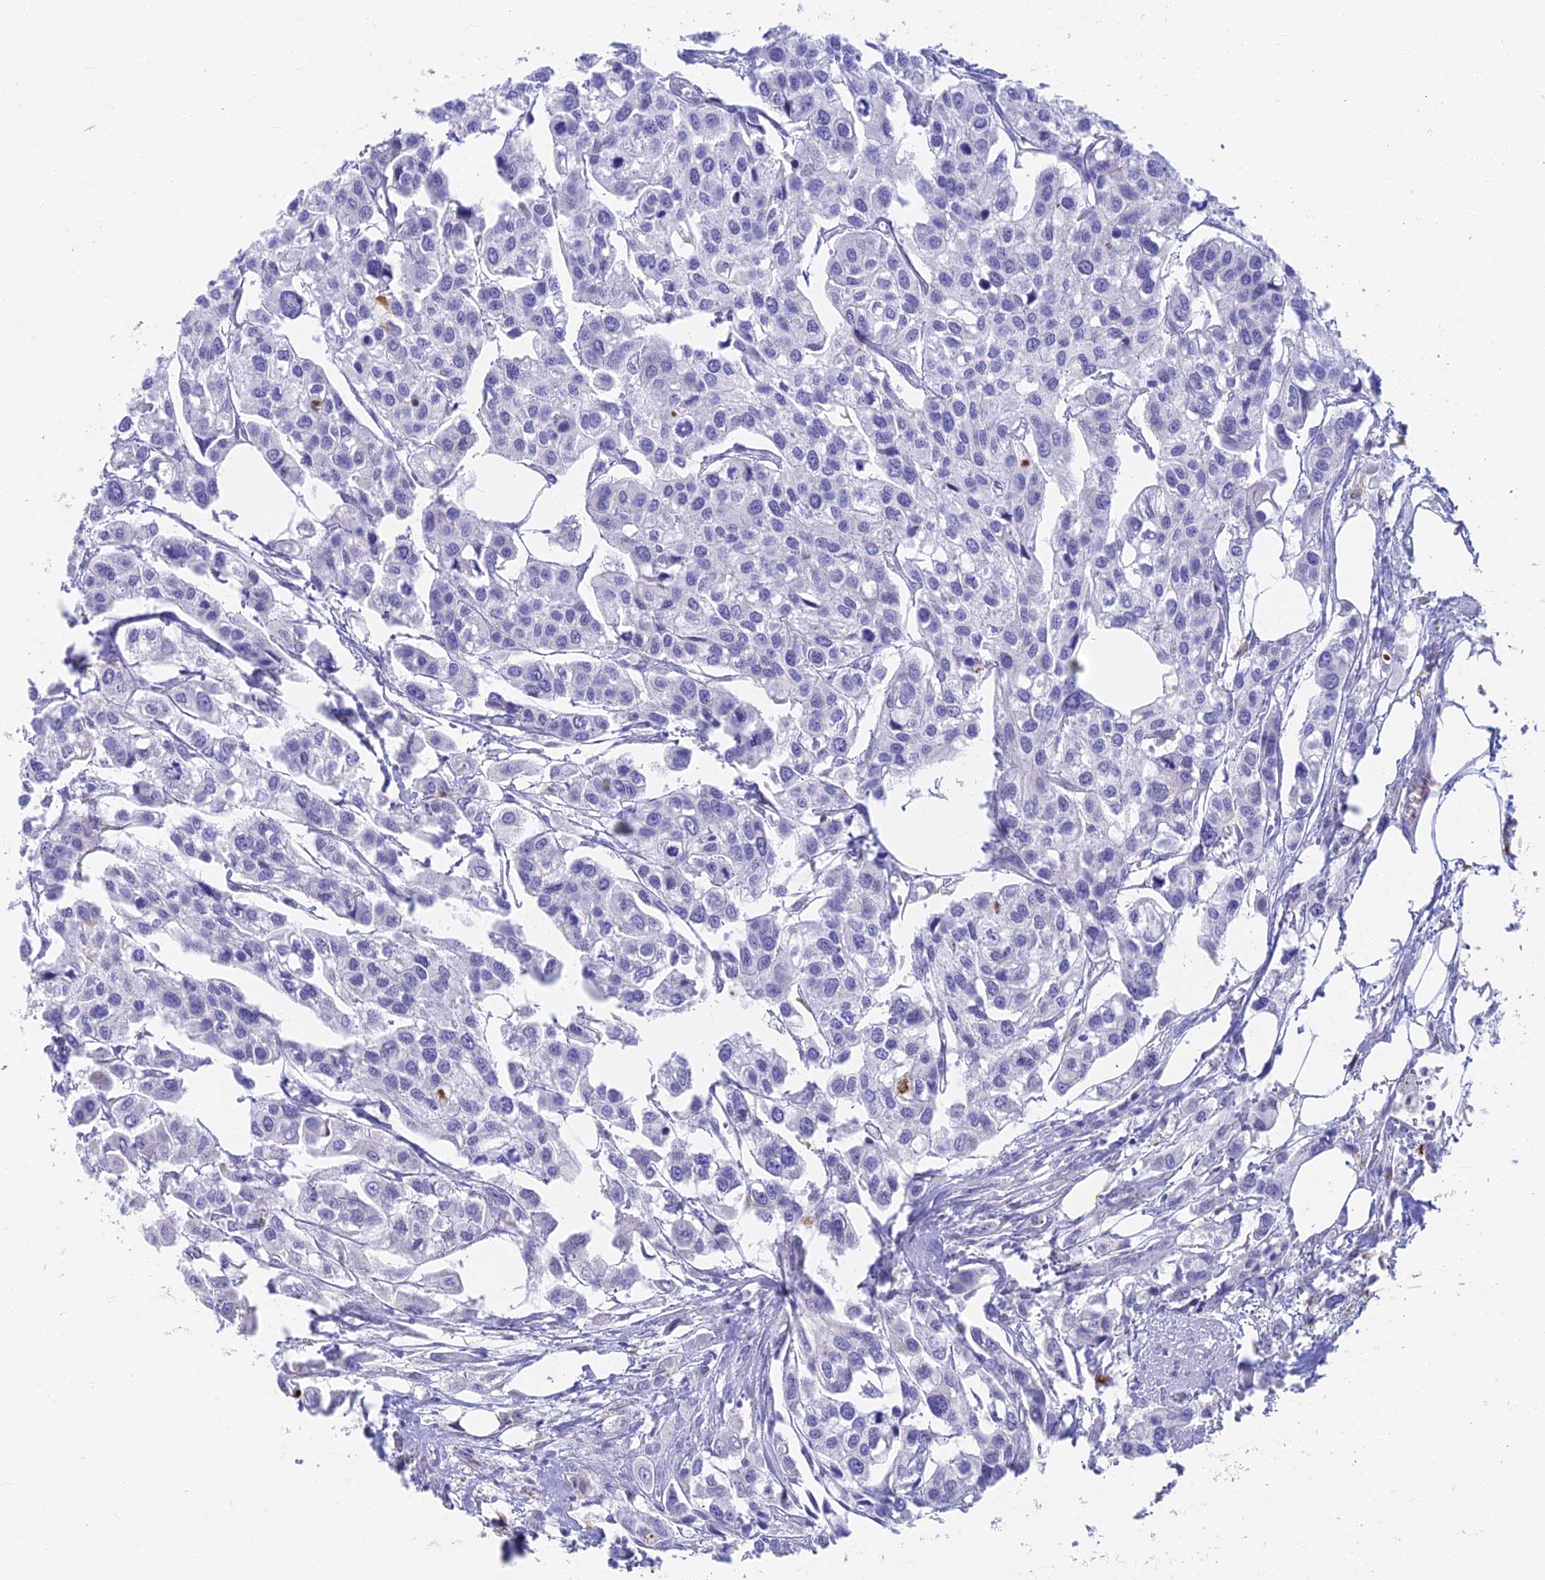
{"staining": {"intensity": "negative", "quantity": "none", "location": "none"}, "tissue": "urothelial cancer", "cell_type": "Tumor cells", "image_type": "cancer", "snomed": [{"axis": "morphology", "description": "Urothelial carcinoma, High grade"}, {"axis": "topography", "description": "Urinary bladder"}], "caption": "Tumor cells are negative for brown protein staining in urothelial cancer.", "gene": "ADAMTS13", "patient": {"sex": "male", "age": 67}}